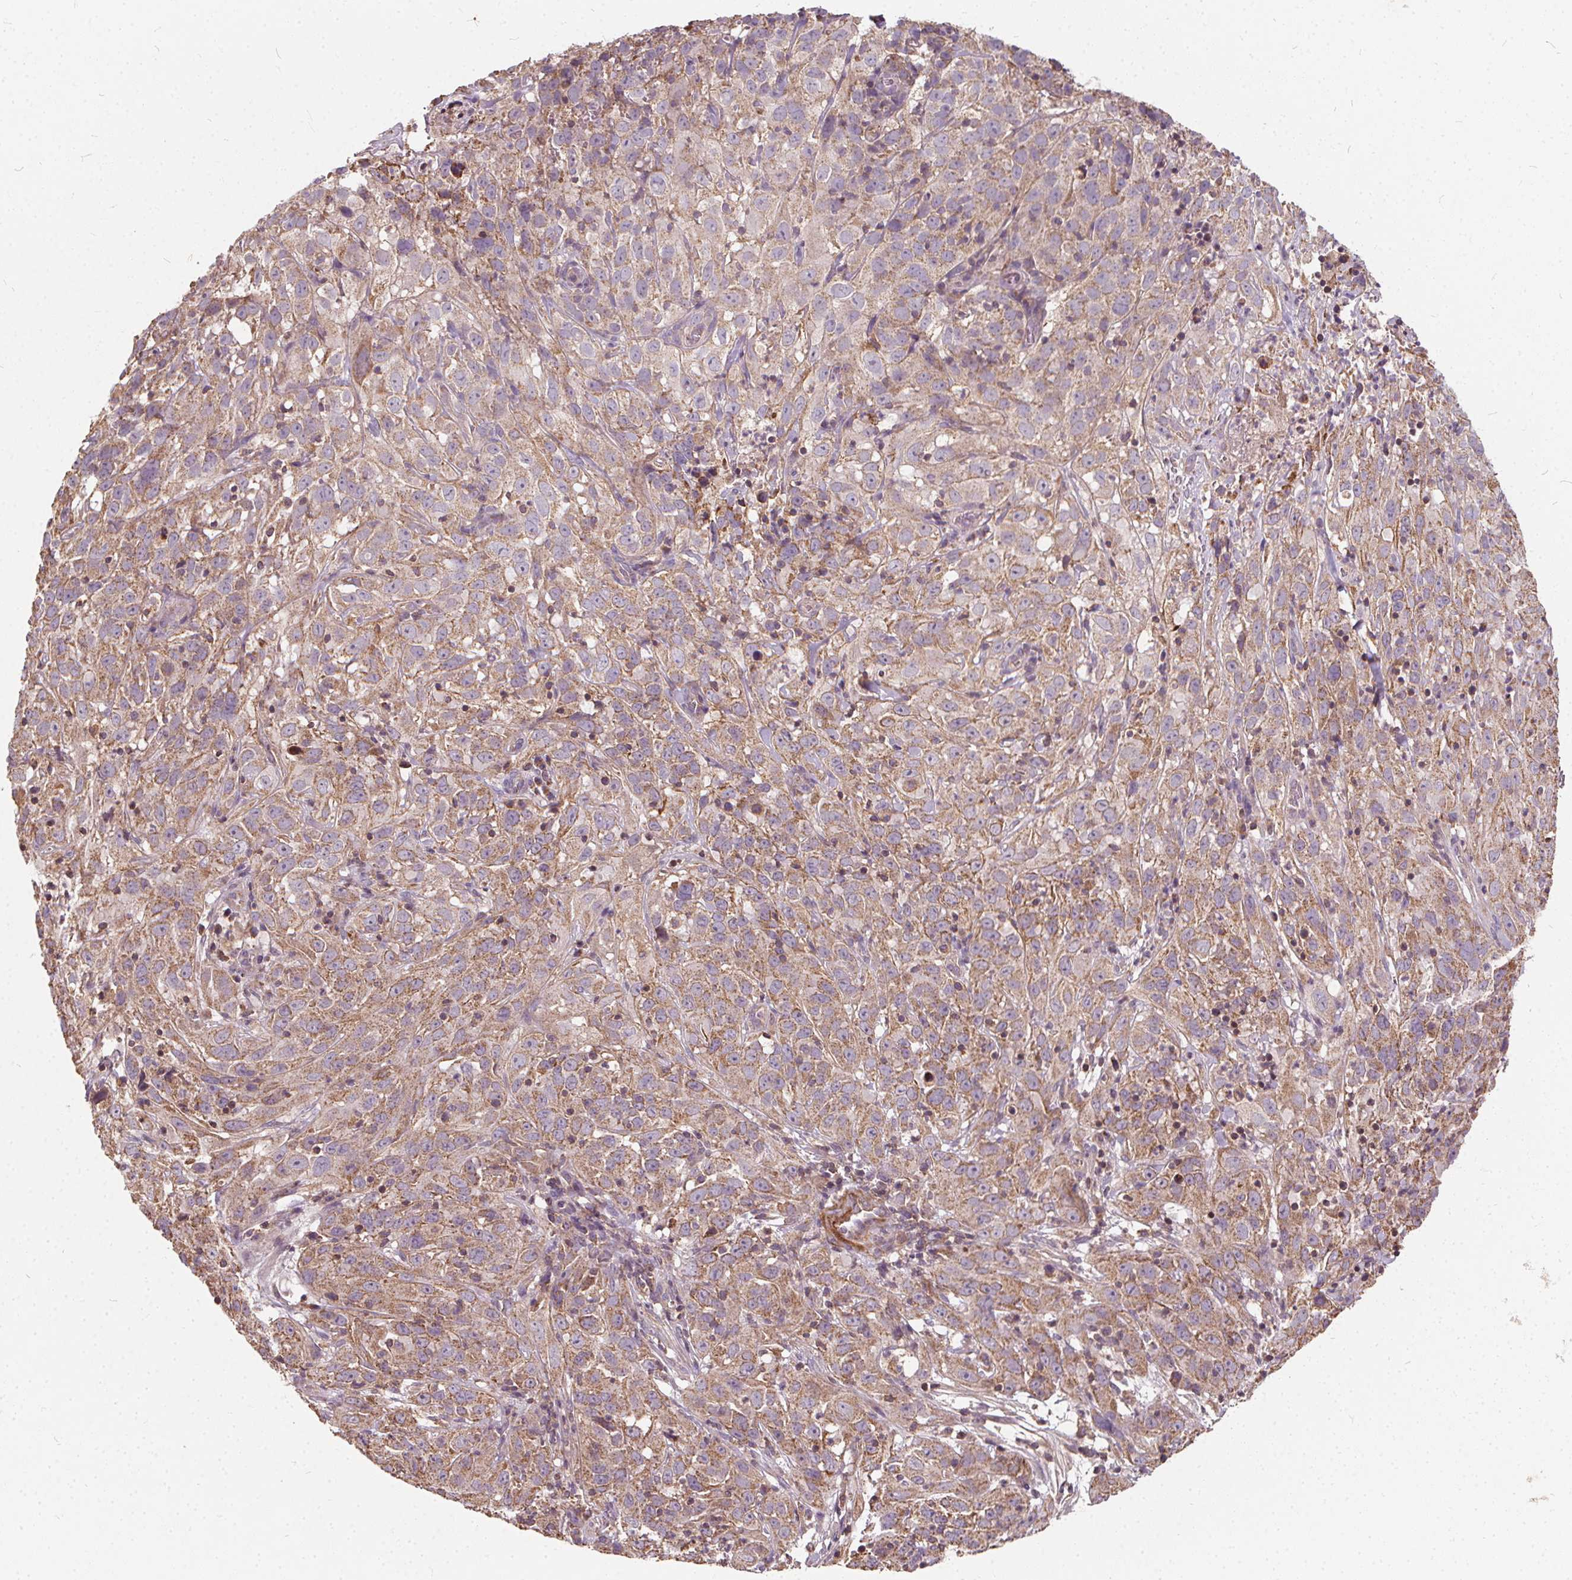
{"staining": {"intensity": "moderate", "quantity": ">75%", "location": "cytoplasmic/membranous"}, "tissue": "cervical cancer", "cell_type": "Tumor cells", "image_type": "cancer", "snomed": [{"axis": "morphology", "description": "Squamous cell carcinoma, NOS"}, {"axis": "topography", "description": "Cervix"}], "caption": "Protein staining shows moderate cytoplasmic/membranous expression in about >75% of tumor cells in cervical cancer (squamous cell carcinoma). (DAB = brown stain, brightfield microscopy at high magnification).", "gene": "ORAI2", "patient": {"sex": "female", "age": 32}}